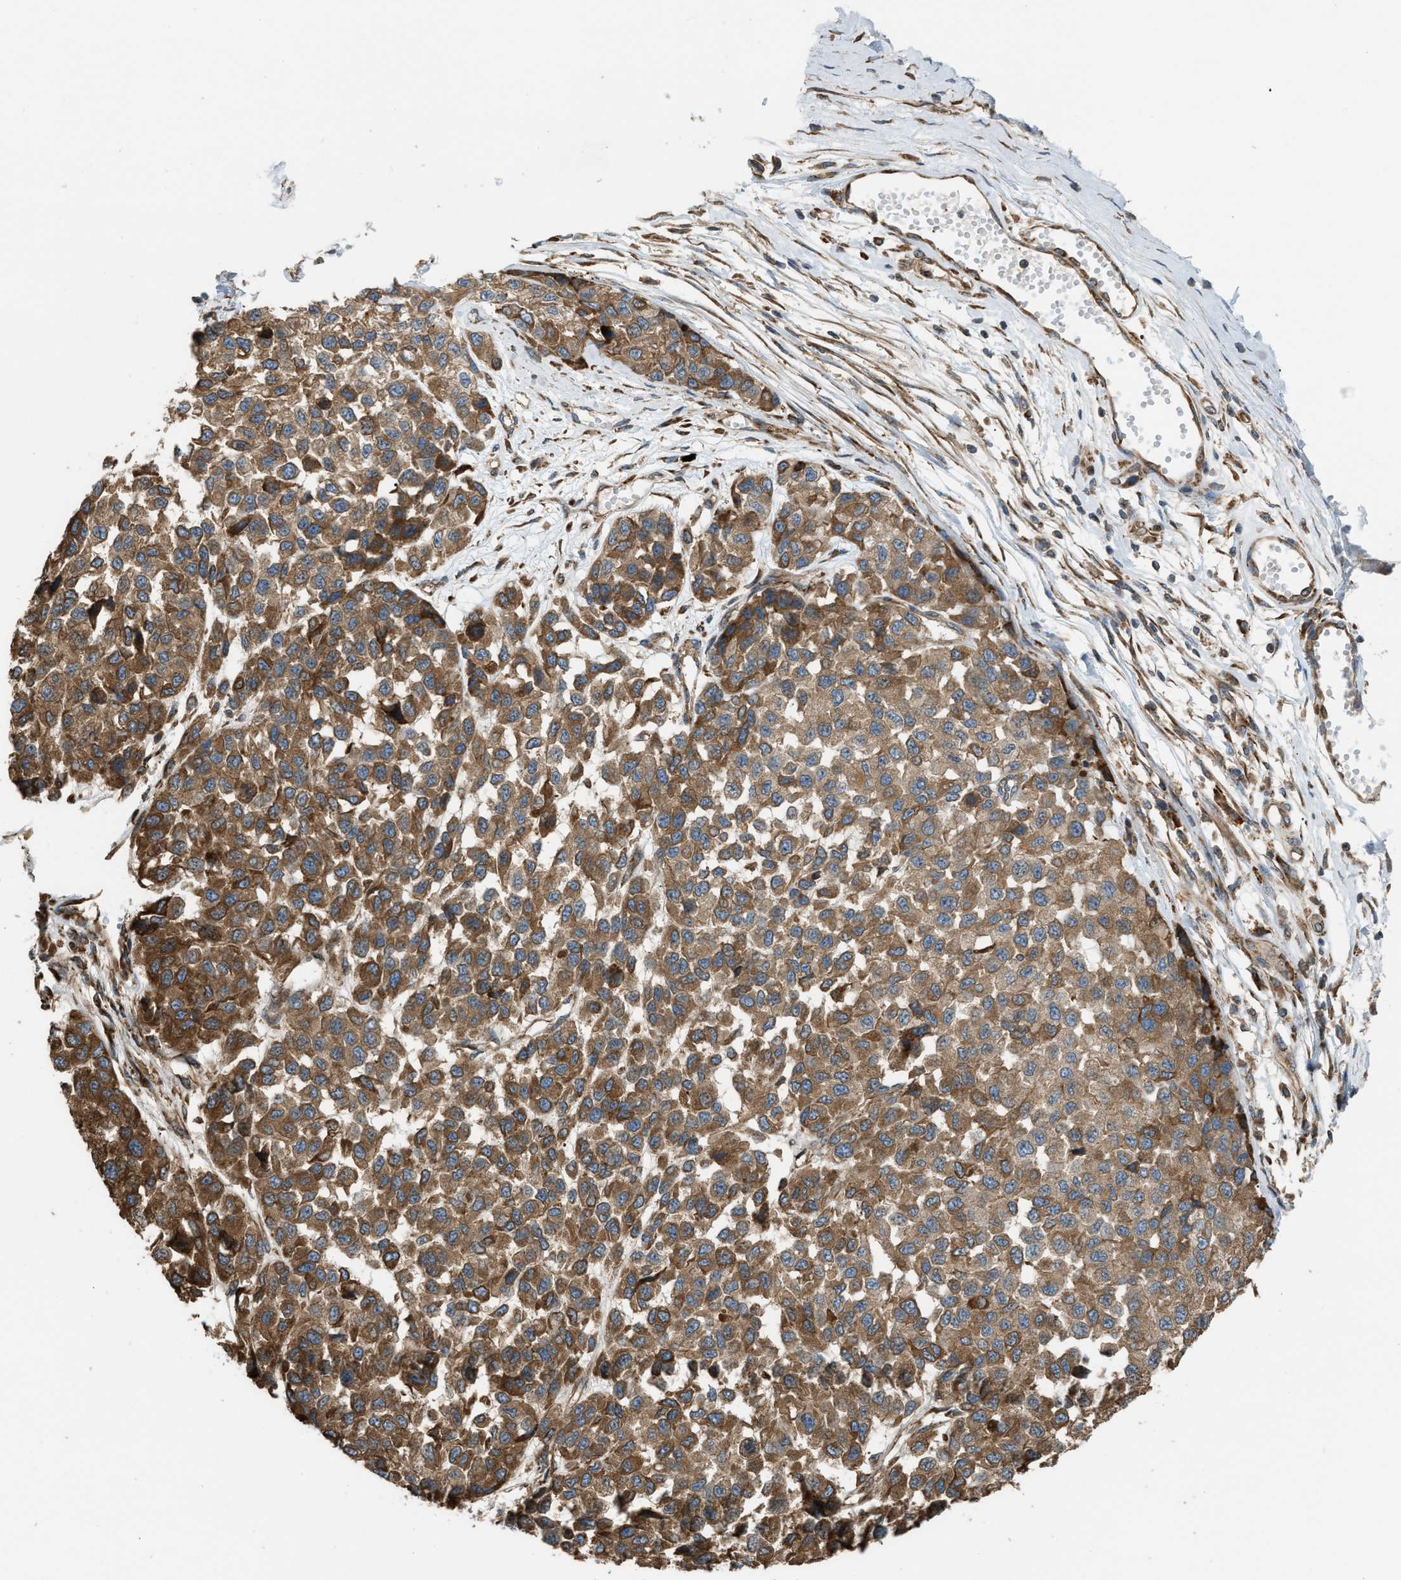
{"staining": {"intensity": "moderate", "quantity": ">75%", "location": "cytoplasmic/membranous"}, "tissue": "melanoma", "cell_type": "Tumor cells", "image_type": "cancer", "snomed": [{"axis": "morphology", "description": "Malignant melanoma, NOS"}, {"axis": "topography", "description": "Skin"}], "caption": "Melanoma stained with a protein marker shows moderate staining in tumor cells.", "gene": "BAIAP2L1", "patient": {"sex": "male", "age": 62}}